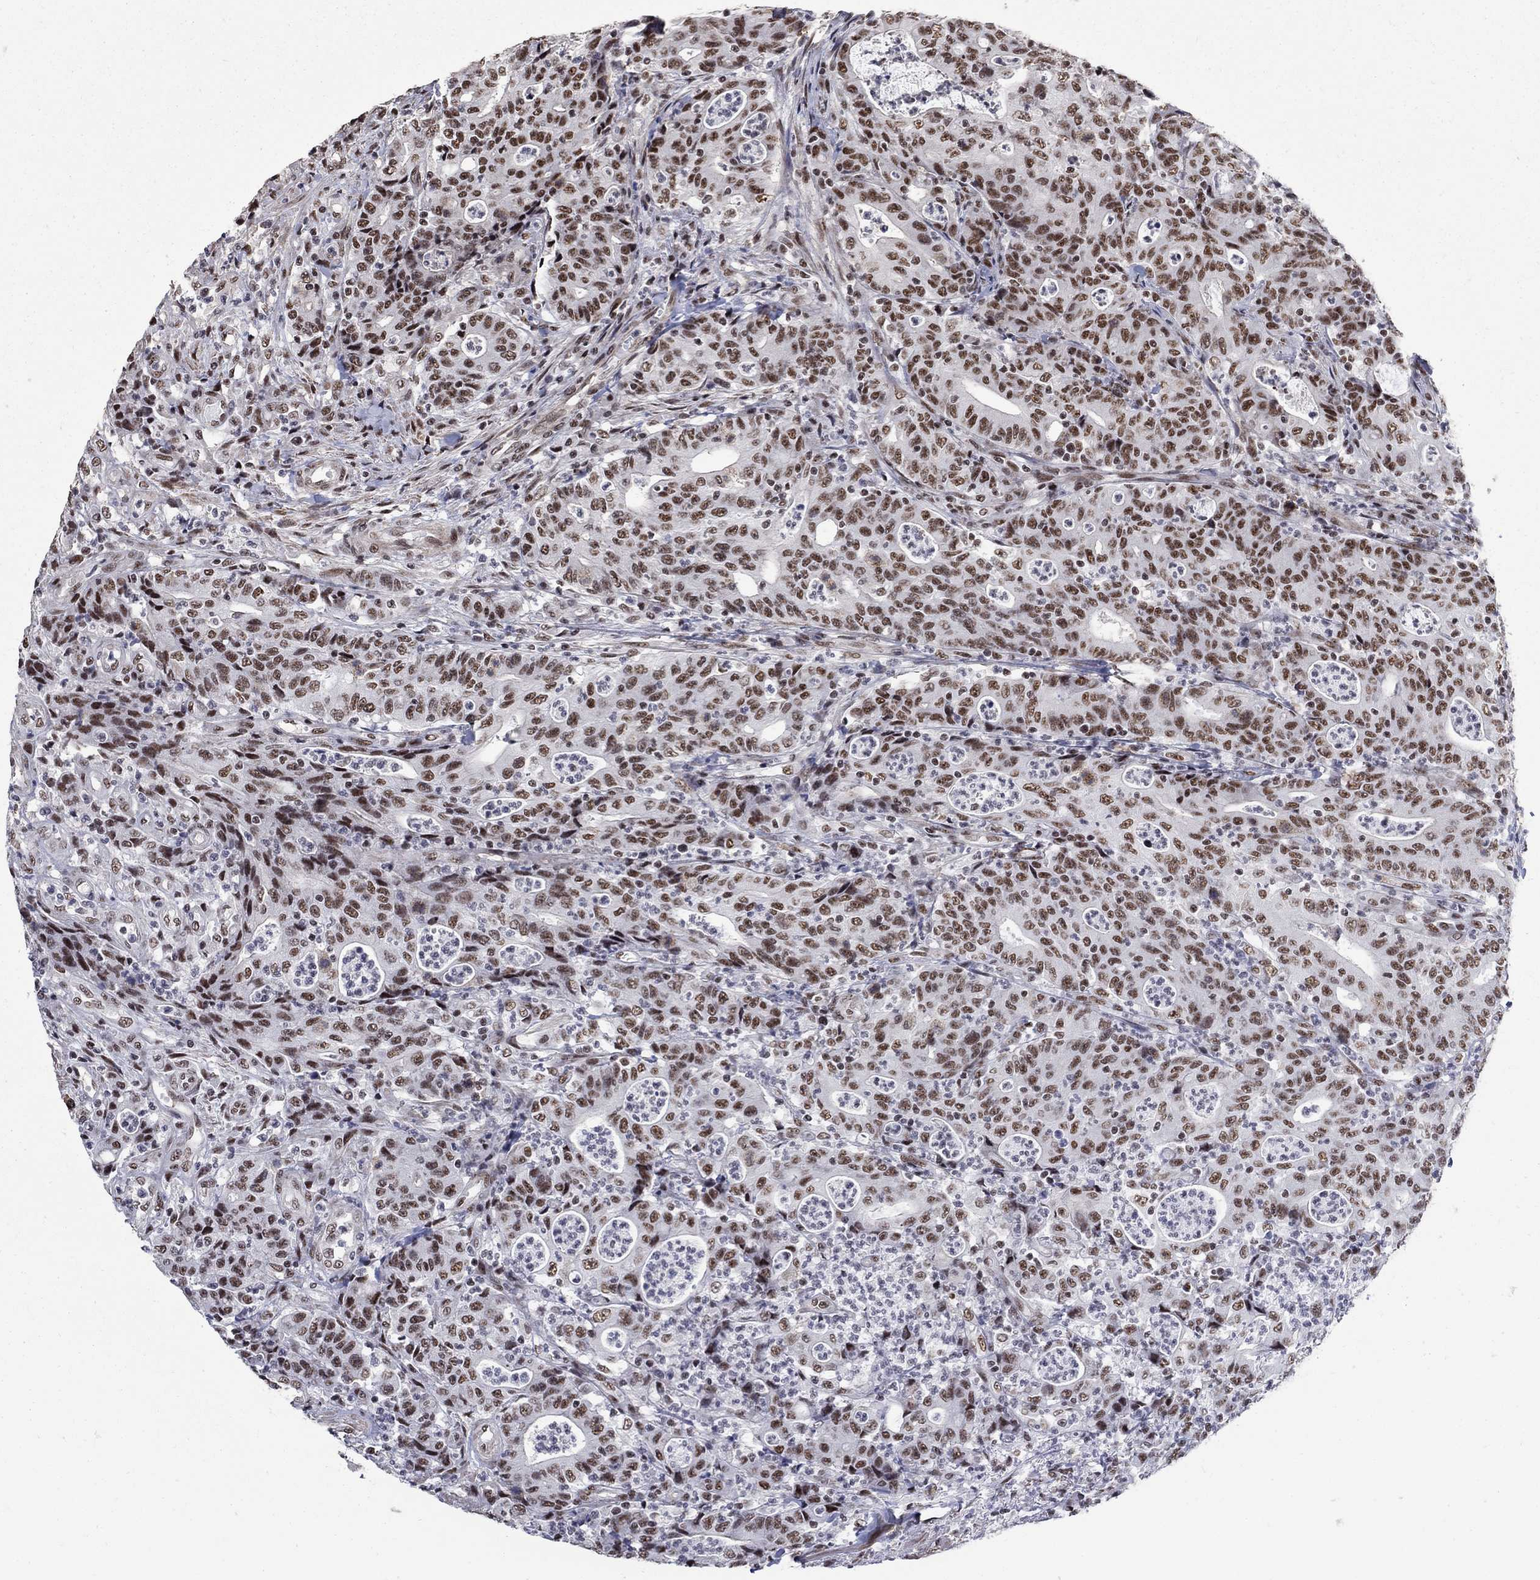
{"staining": {"intensity": "moderate", "quantity": ">75%", "location": "nuclear"}, "tissue": "colorectal cancer", "cell_type": "Tumor cells", "image_type": "cancer", "snomed": [{"axis": "morphology", "description": "Adenocarcinoma, NOS"}, {"axis": "topography", "description": "Colon"}], "caption": "Human colorectal cancer stained for a protein (brown) shows moderate nuclear positive positivity in approximately >75% of tumor cells.", "gene": "PNISR", "patient": {"sex": "male", "age": 70}}